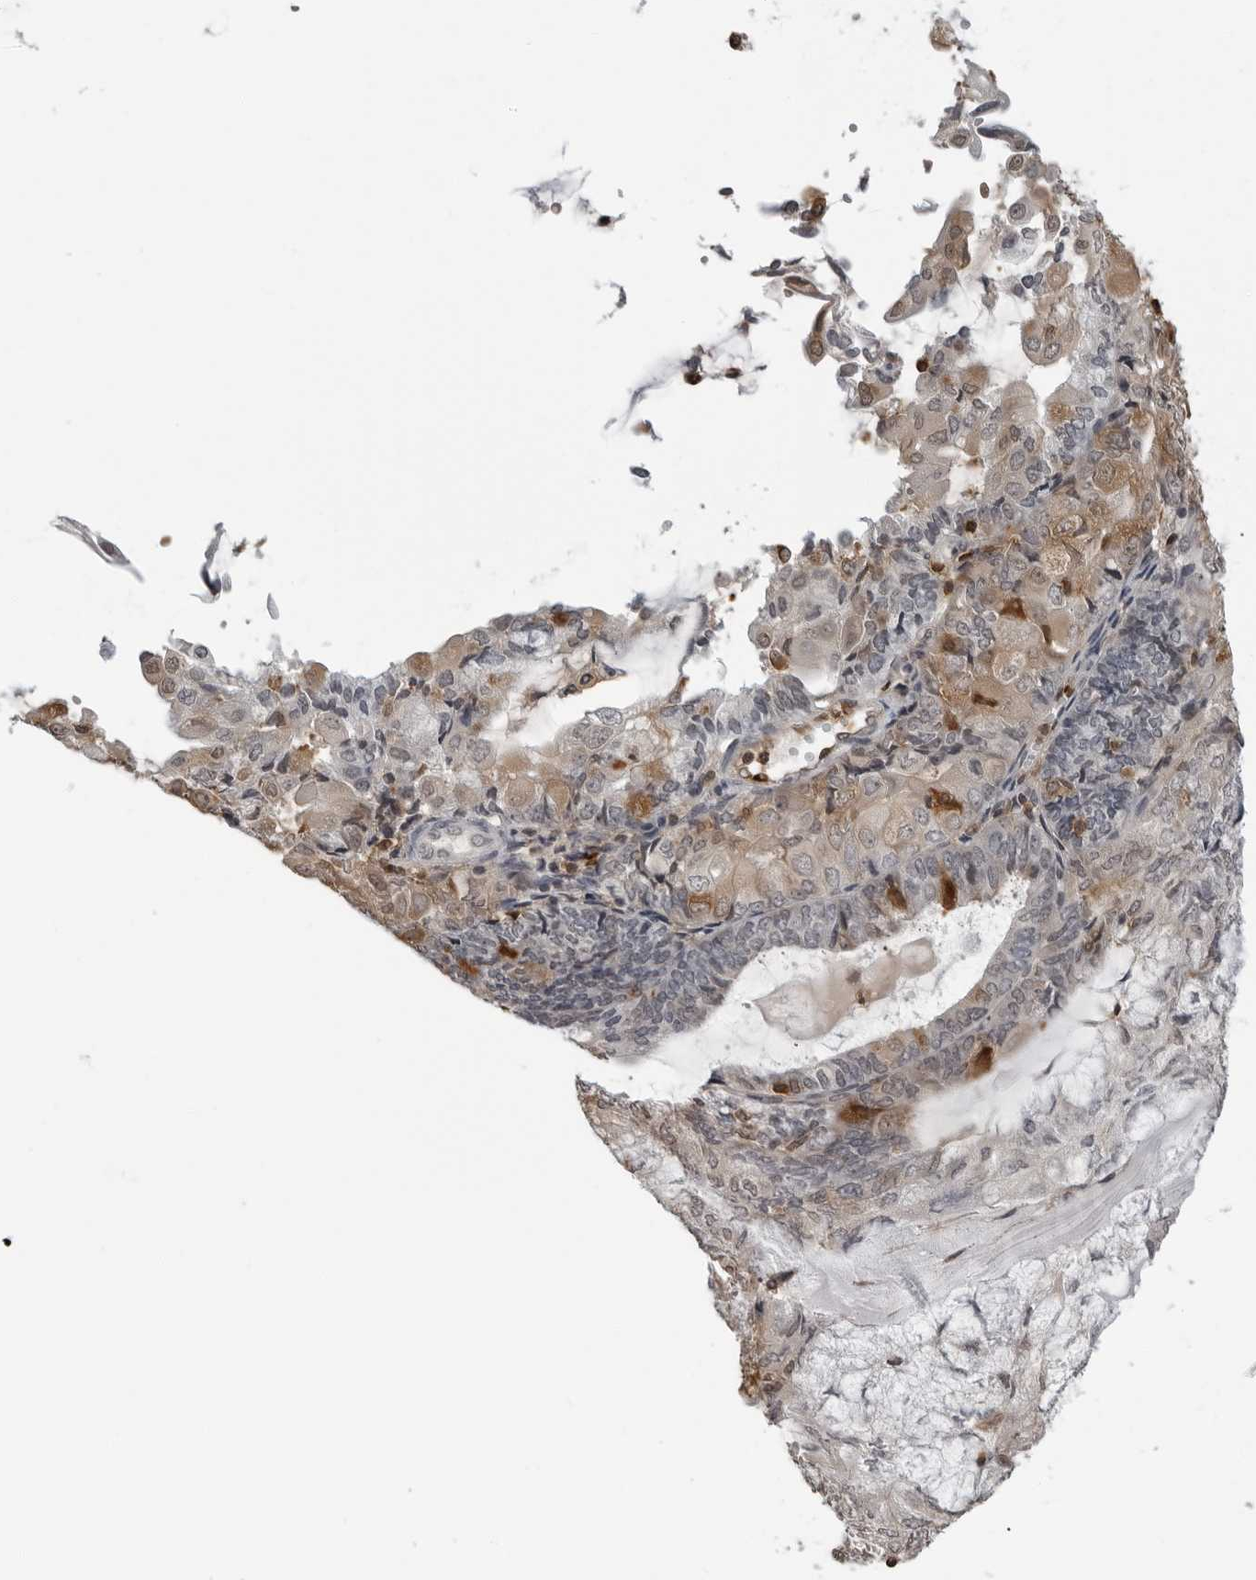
{"staining": {"intensity": "moderate", "quantity": "<25%", "location": "cytoplasmic/membranous"}, "tissue": "endometrial cancer", "cell_type": "Tumor cells", "image_type": "cancer", "snomed": [{"axis": "morphology", "description": "Adenocarcinoma, NOS"}, {"axis": "topography", "description": "Endometrium"}], "caption": "Moderate cytoplasmic/membranous staining is seen in approximately <25% of tumor cells in endometrial cancer (adenocarcinoma). The protein is stained brown, and the nuclei are stained in blue (DAB (3,3'-diaminobenzidine) IHC with brightfield microscopy, high magnification).", "gene": "HSPH1", "patient": {"sex": "female", "age": 81}}